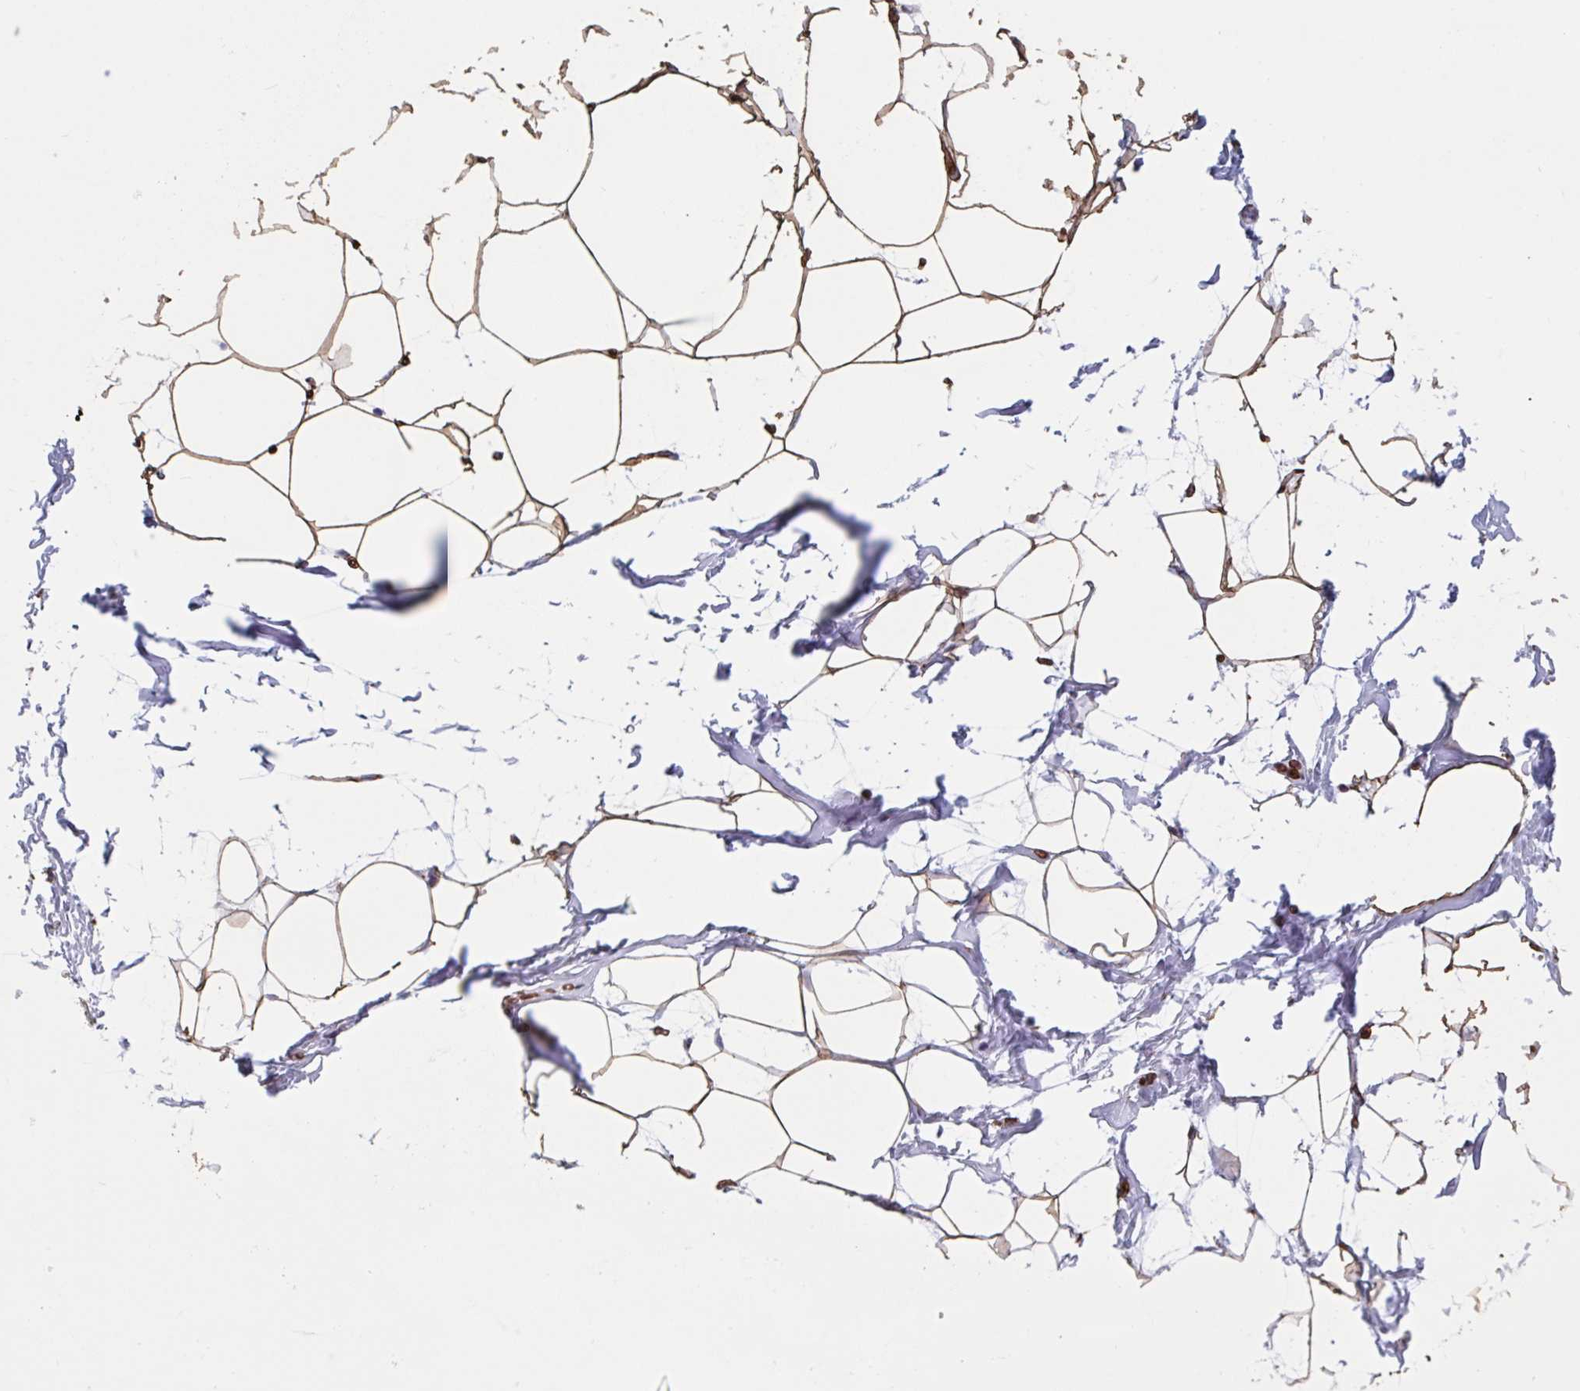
{"staining": {"intensity": "moderate", "quantity": ">75%", "location": "cytoplasmic/membranous"}, "tissue": "breast", "cell_type": "Adipocytes", "image_type": "normal", "snomed": [{"axis": "morphology", "description": "Normal tissue, NOS"}, {"axis": "topography", "description": "Breast"}], "caption": "High-power microscopy captured an IHC histopathology image of unremarkable breast, revealing moderate cytoplasmic/membranous expression in approximately >75% of adipocytes.", "gene": "CITED4", "patient": {"sex": "female", "age": 32}}